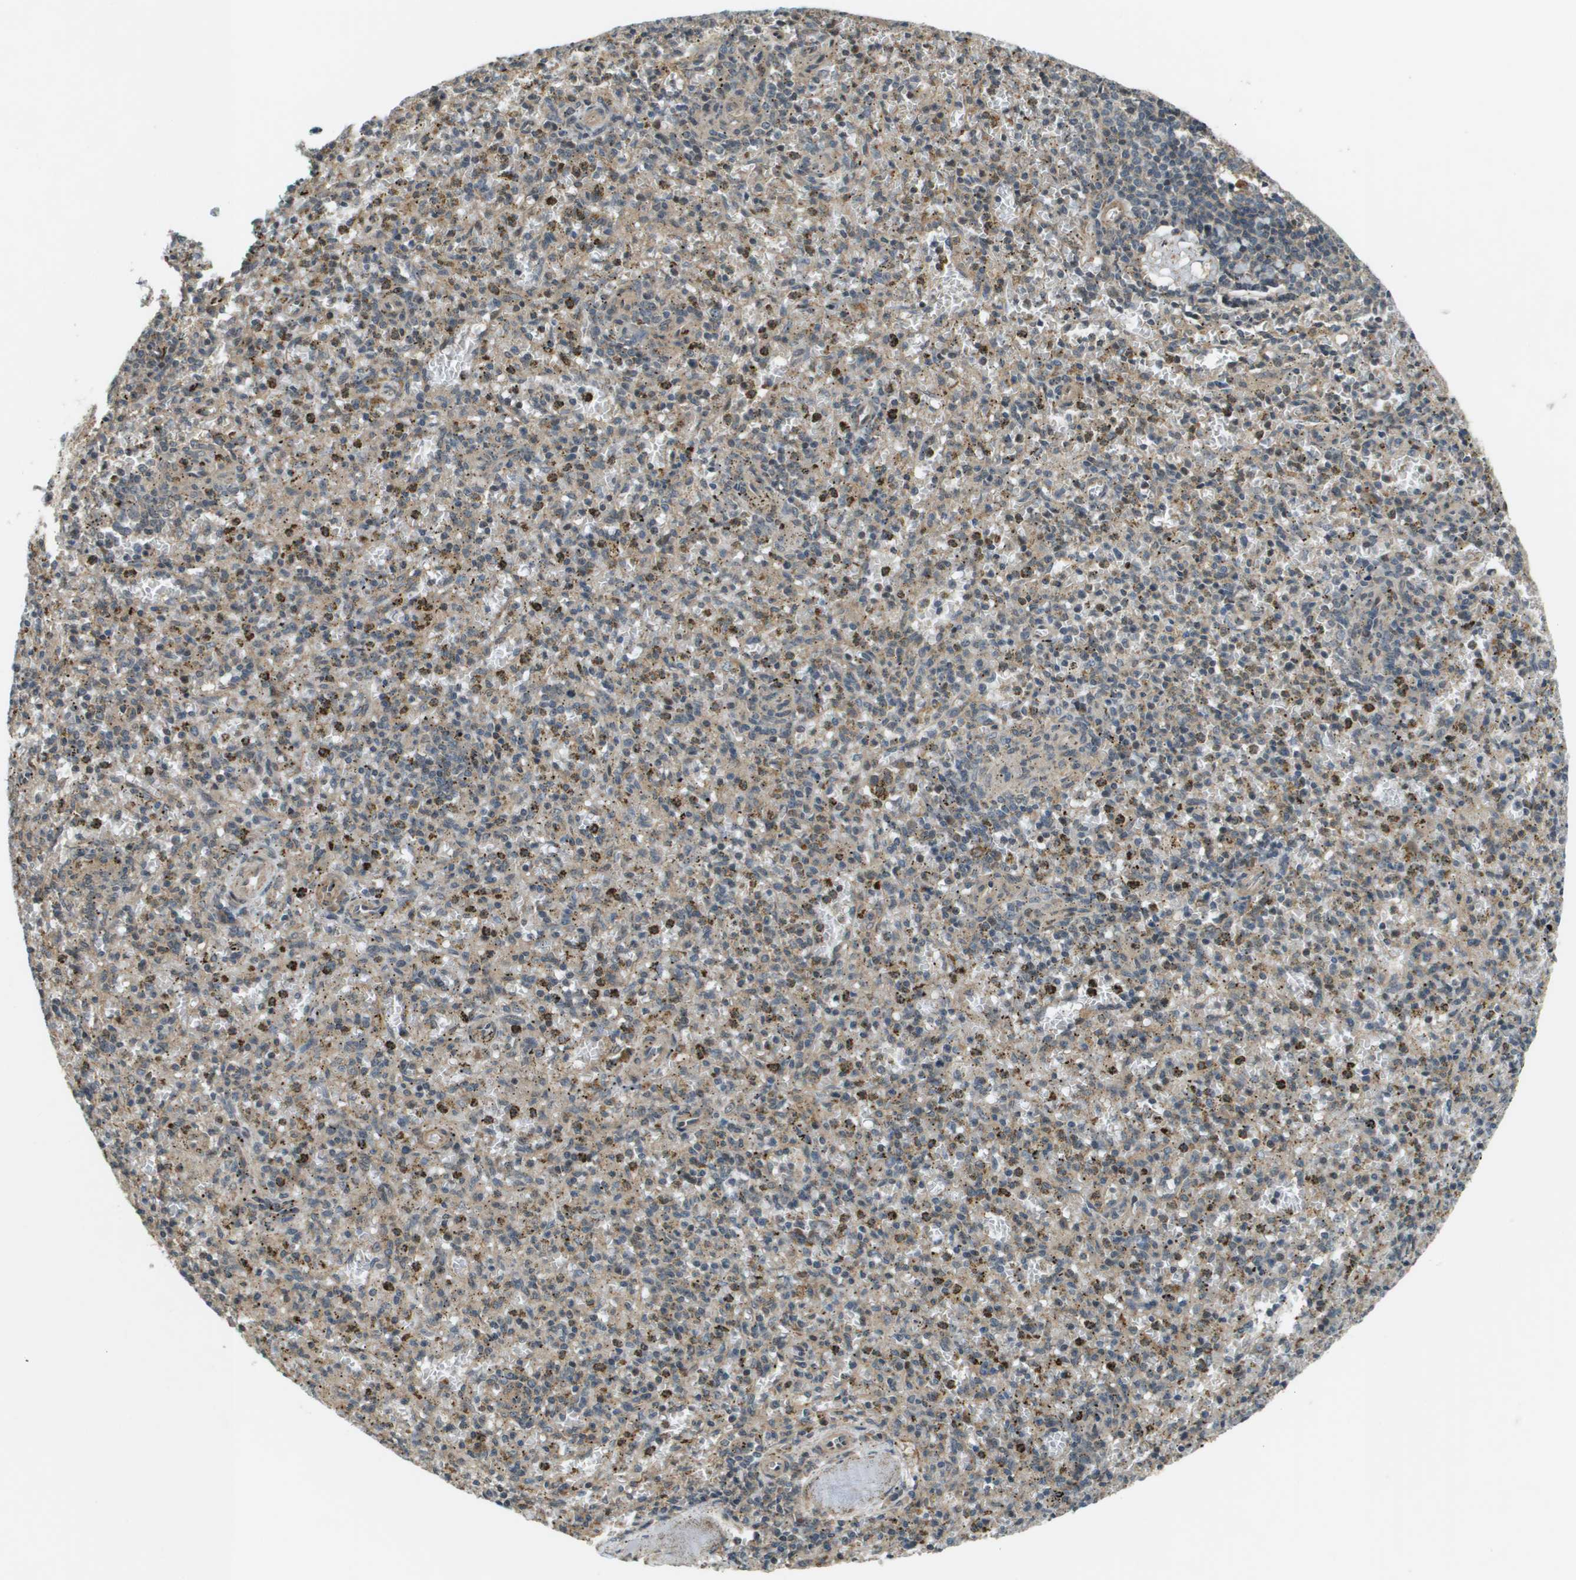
{"staining": {"intensity": "moderate", "quantity": ">75%", "location": "cytoplasmic/membranous"}, "tissue": "spleen", "cell_type": "Cells in red pulp", "image_type": "normal", "snomed": [{"axis": "morphology", "description": "Normal tissue, NOS"}, {"axis": "topography", "description": "Spleen"}], "caption": "Protein expression analysis of unremarkable spleen demonstrates moderate cytoplasmic/membranous expression in about >75% of cells in red pulp. (brown staining indicates protein expression, while blue staining denotes nuclei).", "gene": "CDKN2C", "patient": {"sex": "male", "age": 72}}